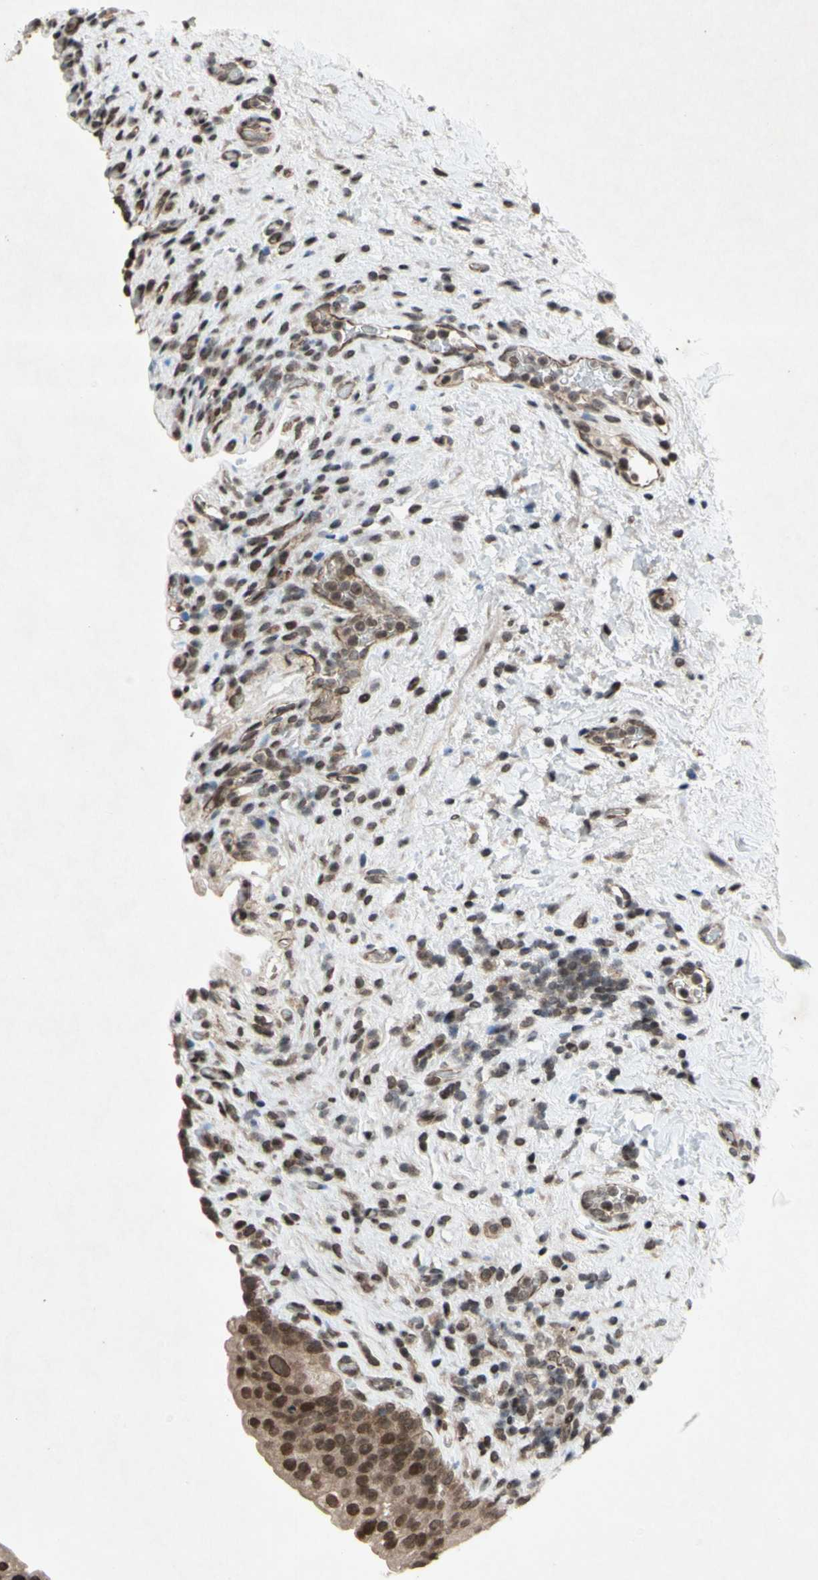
{"staining": {"intensity": "moderate", "quantity": "<25%", "location": "cytoplasmic/membranous,nuclear"}, "tissue": "urinary bladder", "cell_type": "Urothelial cells", "image_type": "normal", "snomed": [{"axis": "morphology", "description": "Normal tissue, NOS"}, {"axis": "topography", "description": "Urinary bladder"}], "caption": "Immunohistochemistry micrograph of normal urinary bladder stained for a protein (brown), which displays low levels of moderate cytoplasmic/membranous,nuclear expression in approximately <25% of urothelial cells.", "gene": "XPO1", "patient": {"sex": "female", "age": 64}}